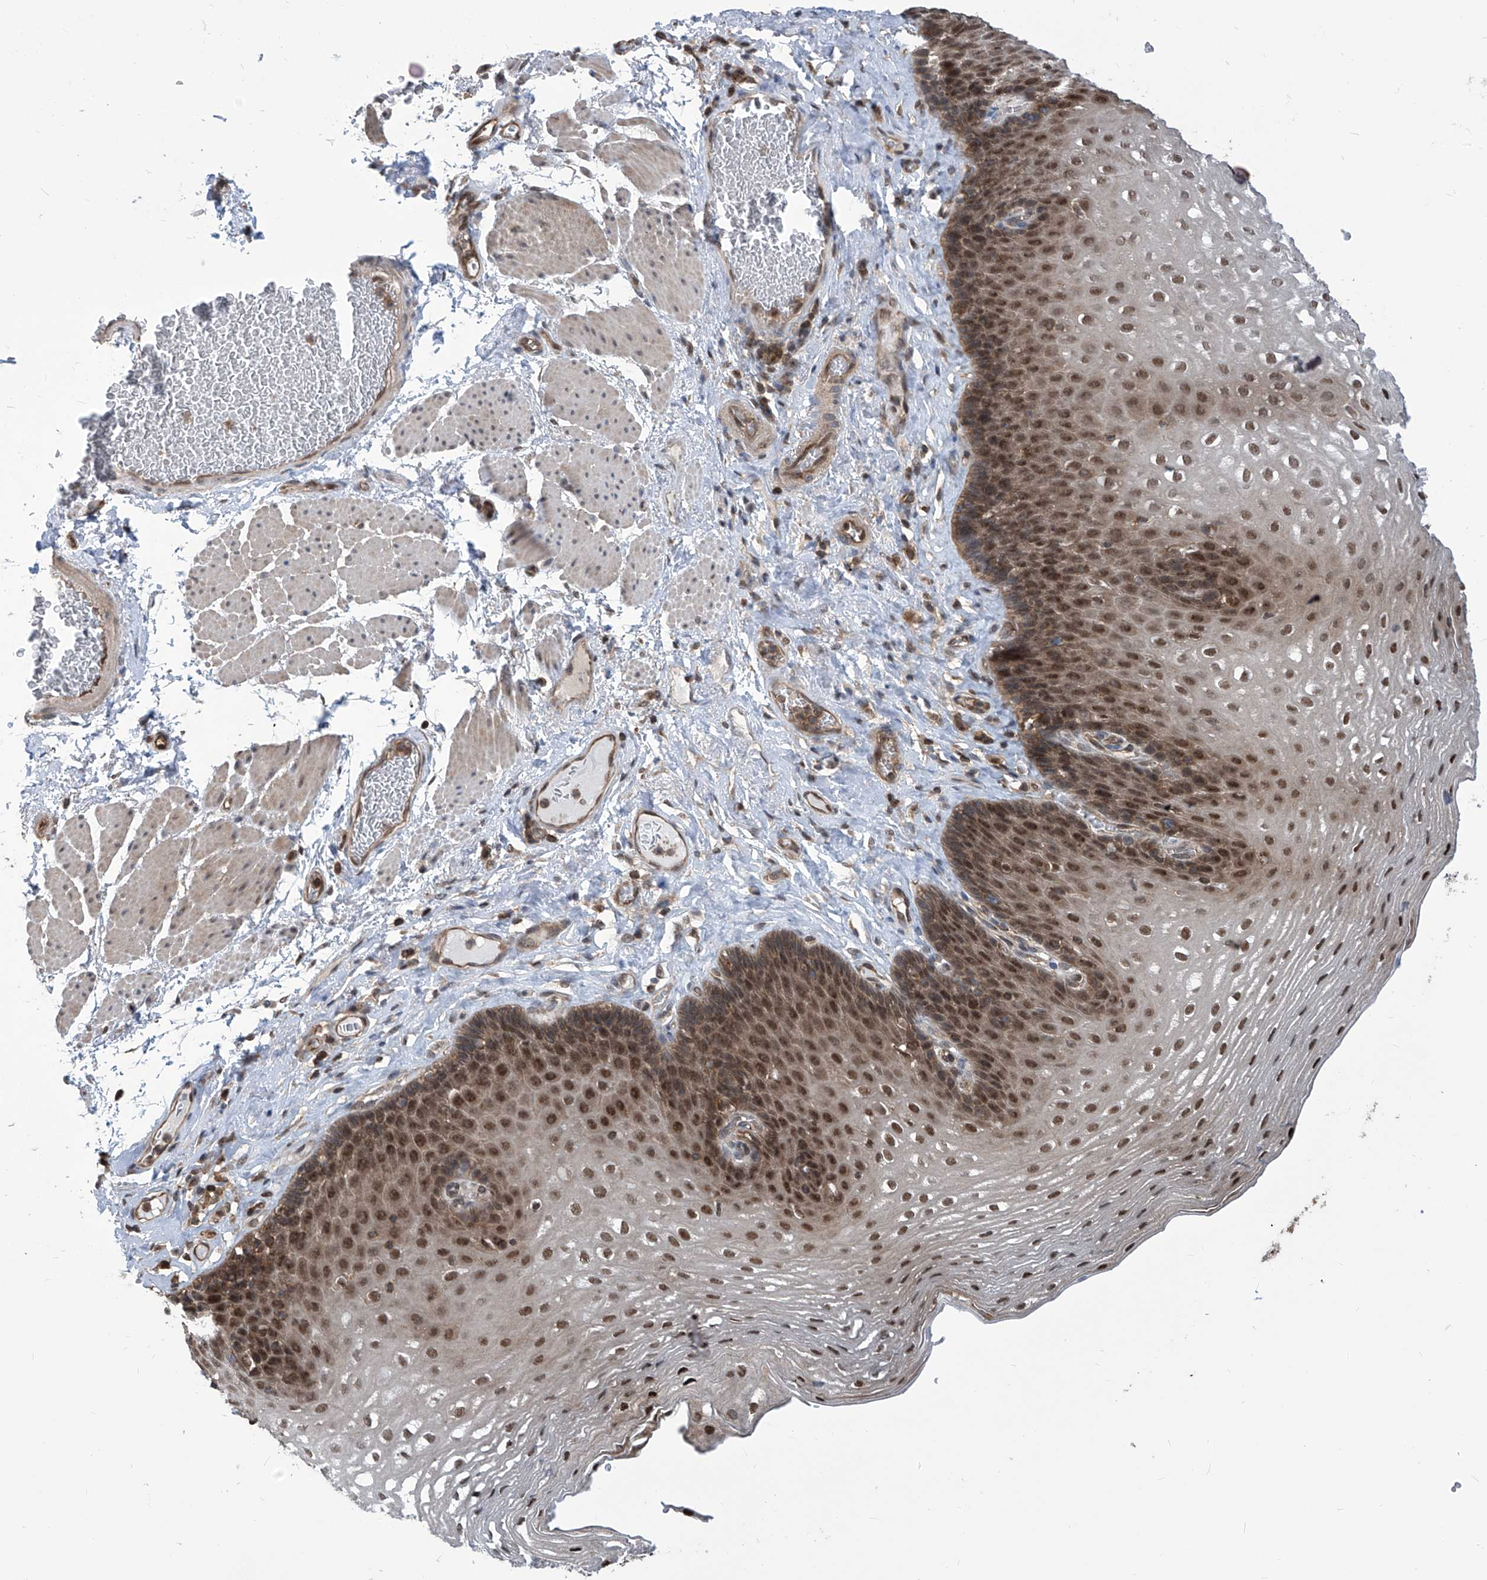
{"staining": {"intensity": "moderate", "quantity": ">75%", "location": "cytoplasmic/membranous,nuclear"}, "tissue": "esophagus", "cell_type": "Squamous epithelial cells", "image_type": "normal", "snomed": [{"axis": "morphology", "description": "Normal tissue, NOS"}, {"axis": "topography", "description": "Esophagus"}], "caption": "Immunohistochemistry (DAB) staining of benign esophagus displays moderate cytoplasmic/membranous,nuclear protein staining in about >75% of squamous epithelial cells. The staining is performed using DAB brown chromogen to label protein expression. The nuclei are counter-stained blue using hematoxylin.", "gene": "PSMB1", "patient": {"sex": "female", "age": 66}}